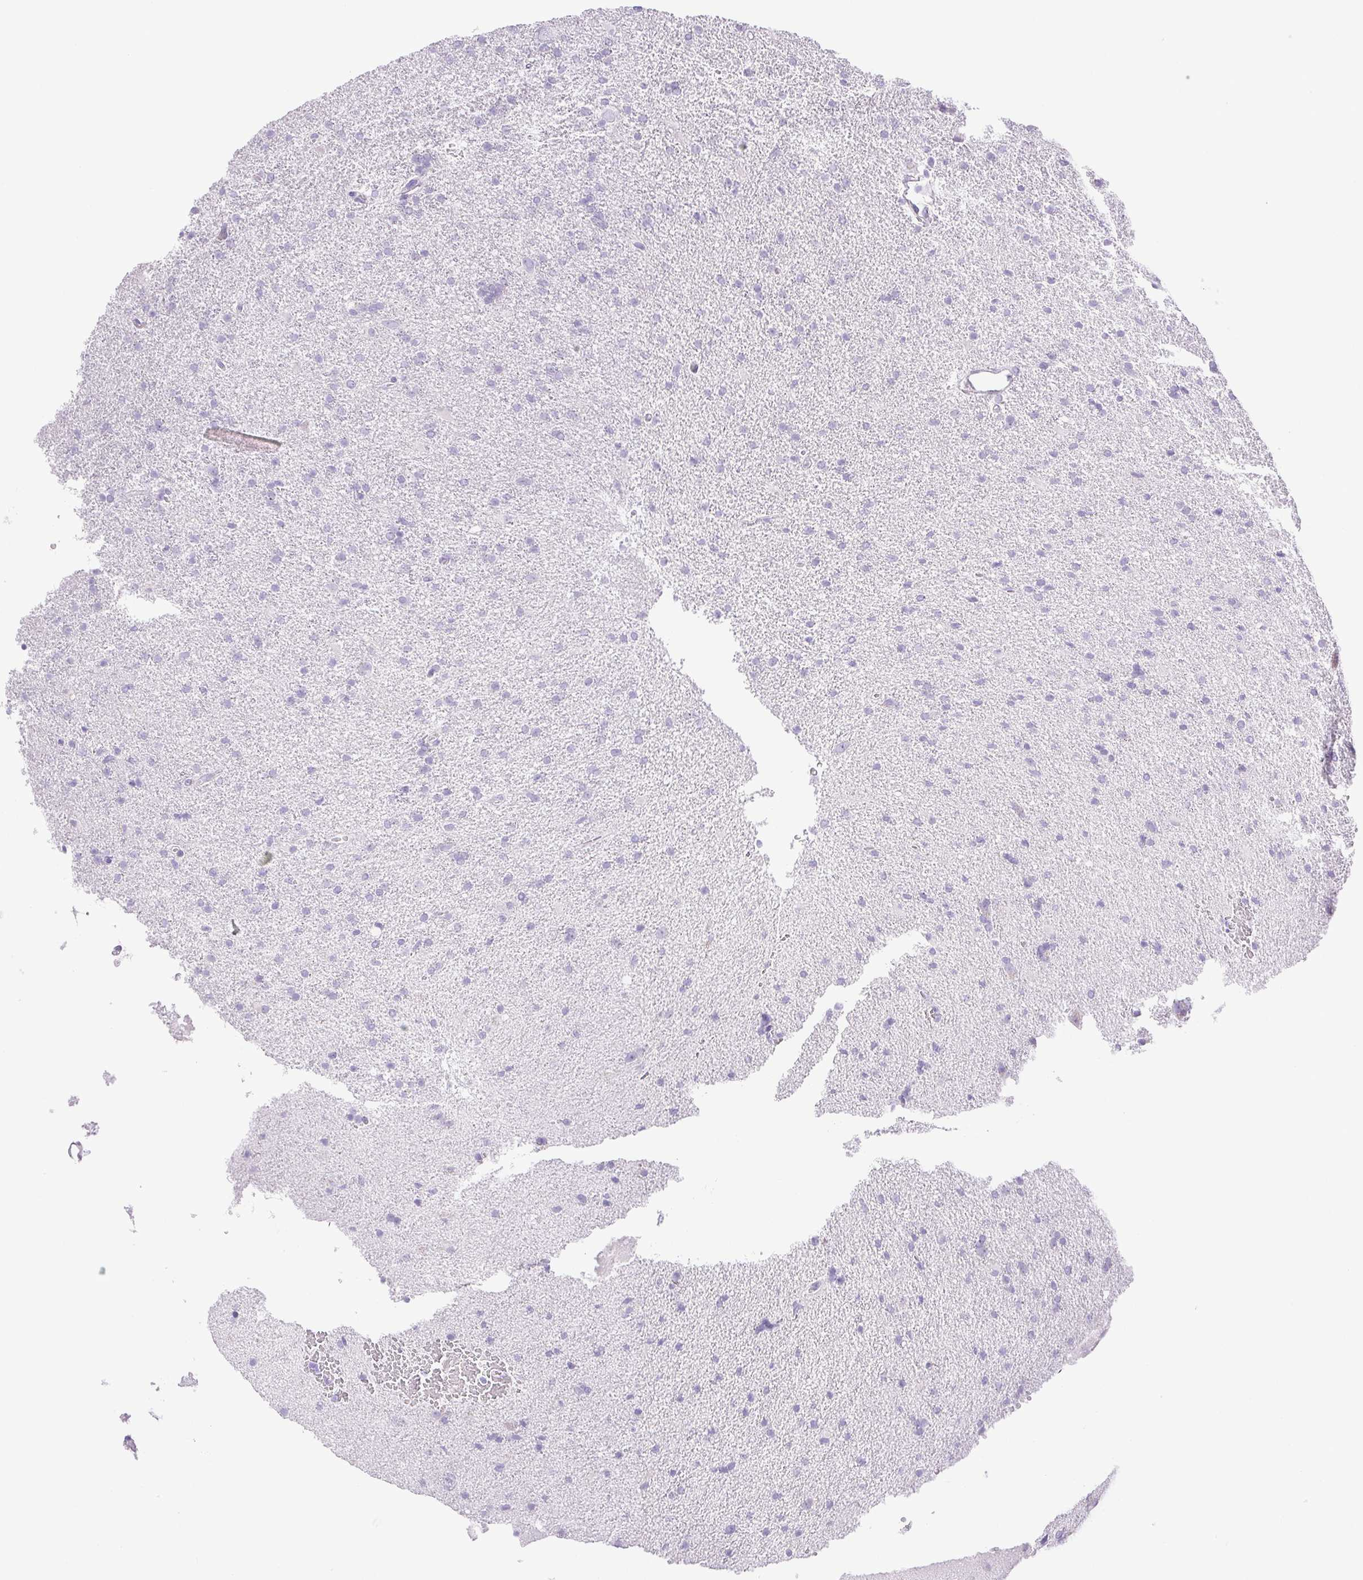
{"staining": {"intensity": "negative", "quantity": "none", "location": "none"}, "tissue": "glioma", "cell_type": "Tumor cells", "image_type": "cancer", "snomed": [{"axis": "morphology", "description": "Glioma, malignant, Low grade"}, {"axis": "topography", "description": "Brain"}], "caption": "An IHC image of glioma is shown. There is no staining in tumor cells of glioma.", "gene": "PAPPA2", "patient": {"sex": "male", "age": 66}}